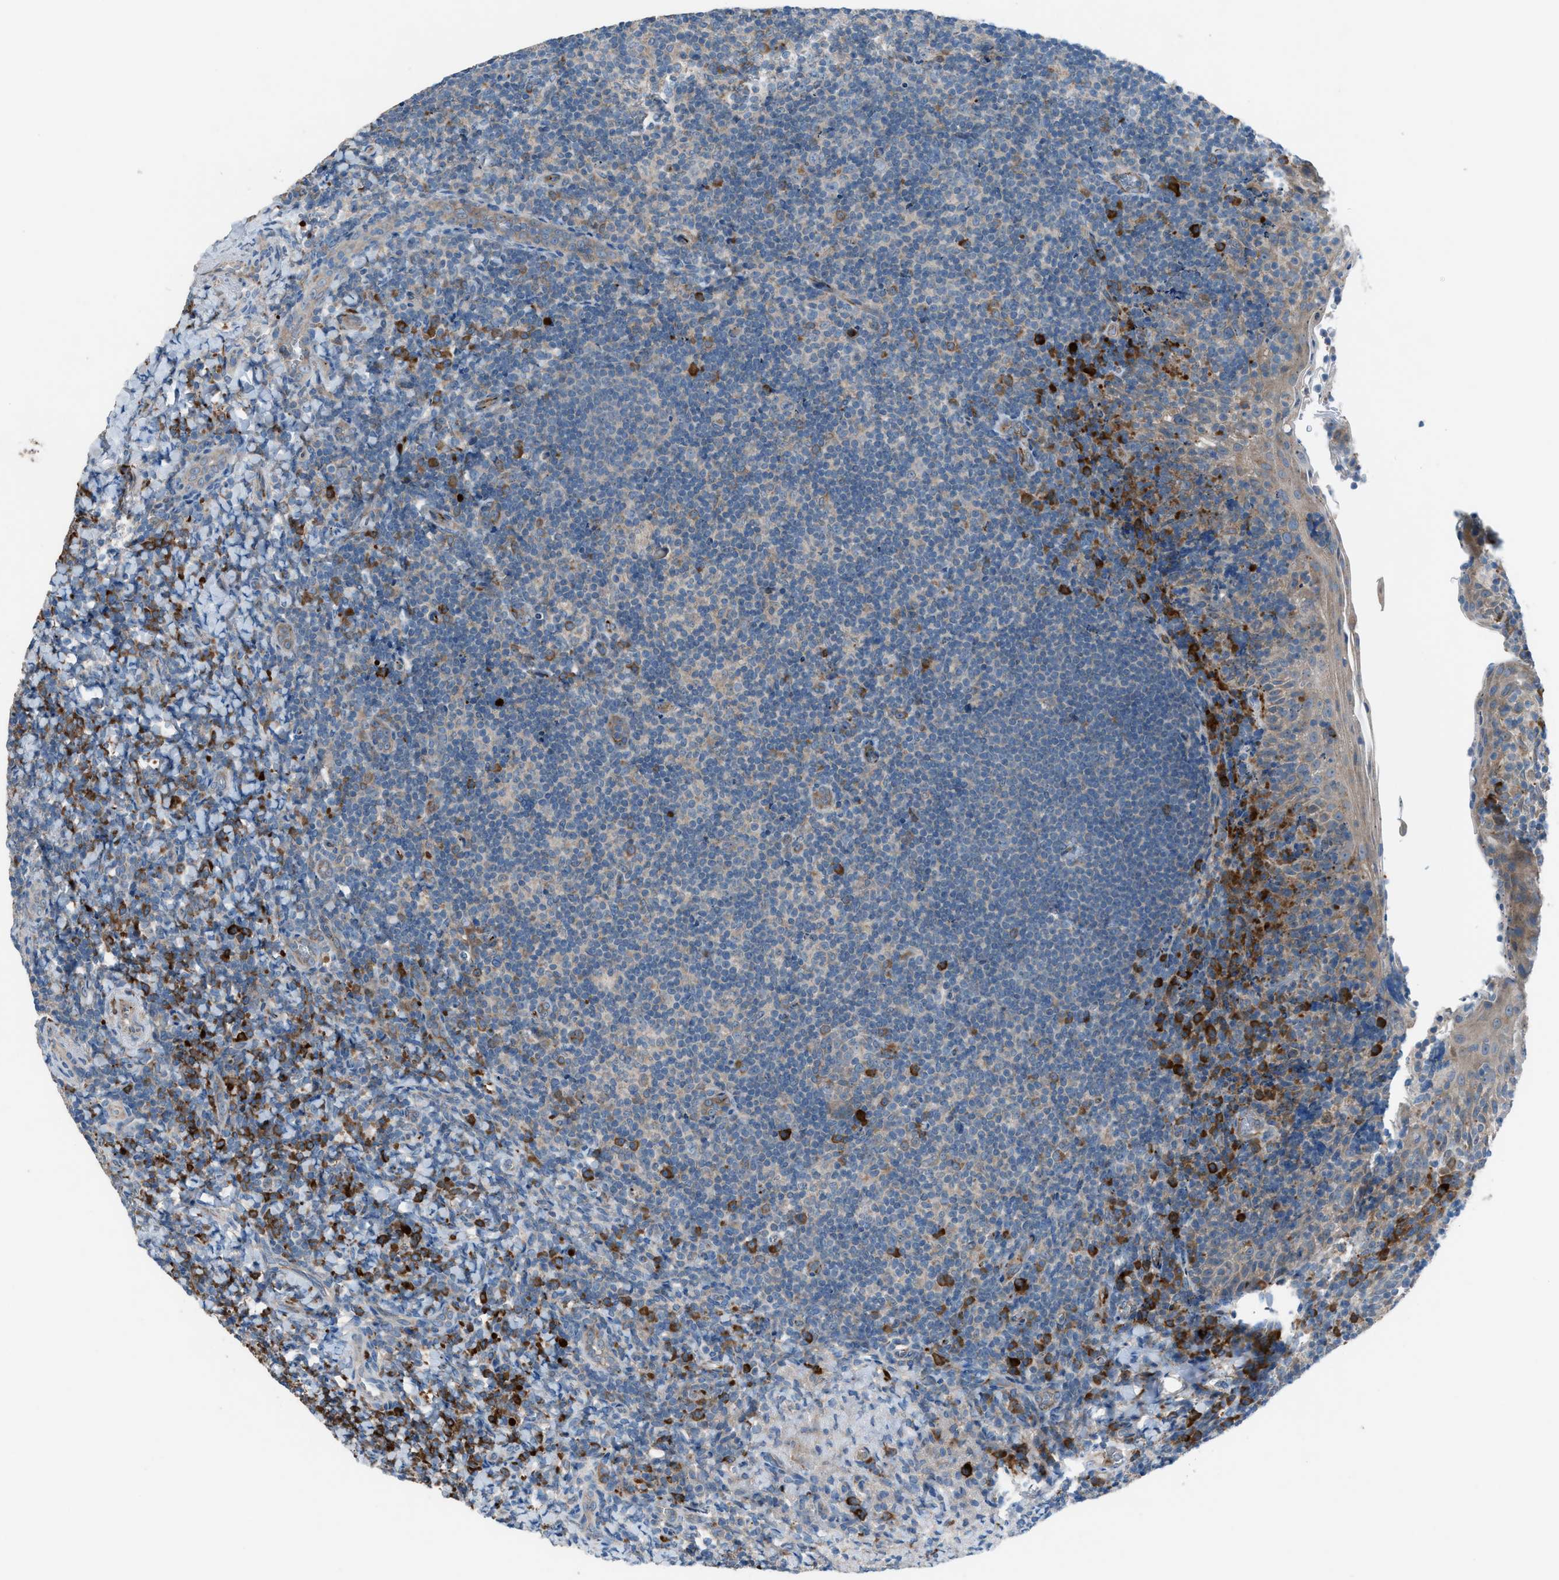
{"staining": {"intensity": "negative", "quantity": "none", "location": "none"}, "tissue": "tonsil", "cell_type": "Germinal center cells", "image_type": "normal", "snomed": [{"axis": "morphology", "description": "Normal tissue, NOS"}, {"axis": "topography", "description": "Tonsil"}], "caption": "Unremarkable tonsil was stained to show a protein in brown. There is no significant staining in germinal center cells. (Brightfield microscopy of DAB immunohistochemistry (IHC) at high magnification).", "gene": "HEG1", "patient": {"sex": "male", "age": 37}}